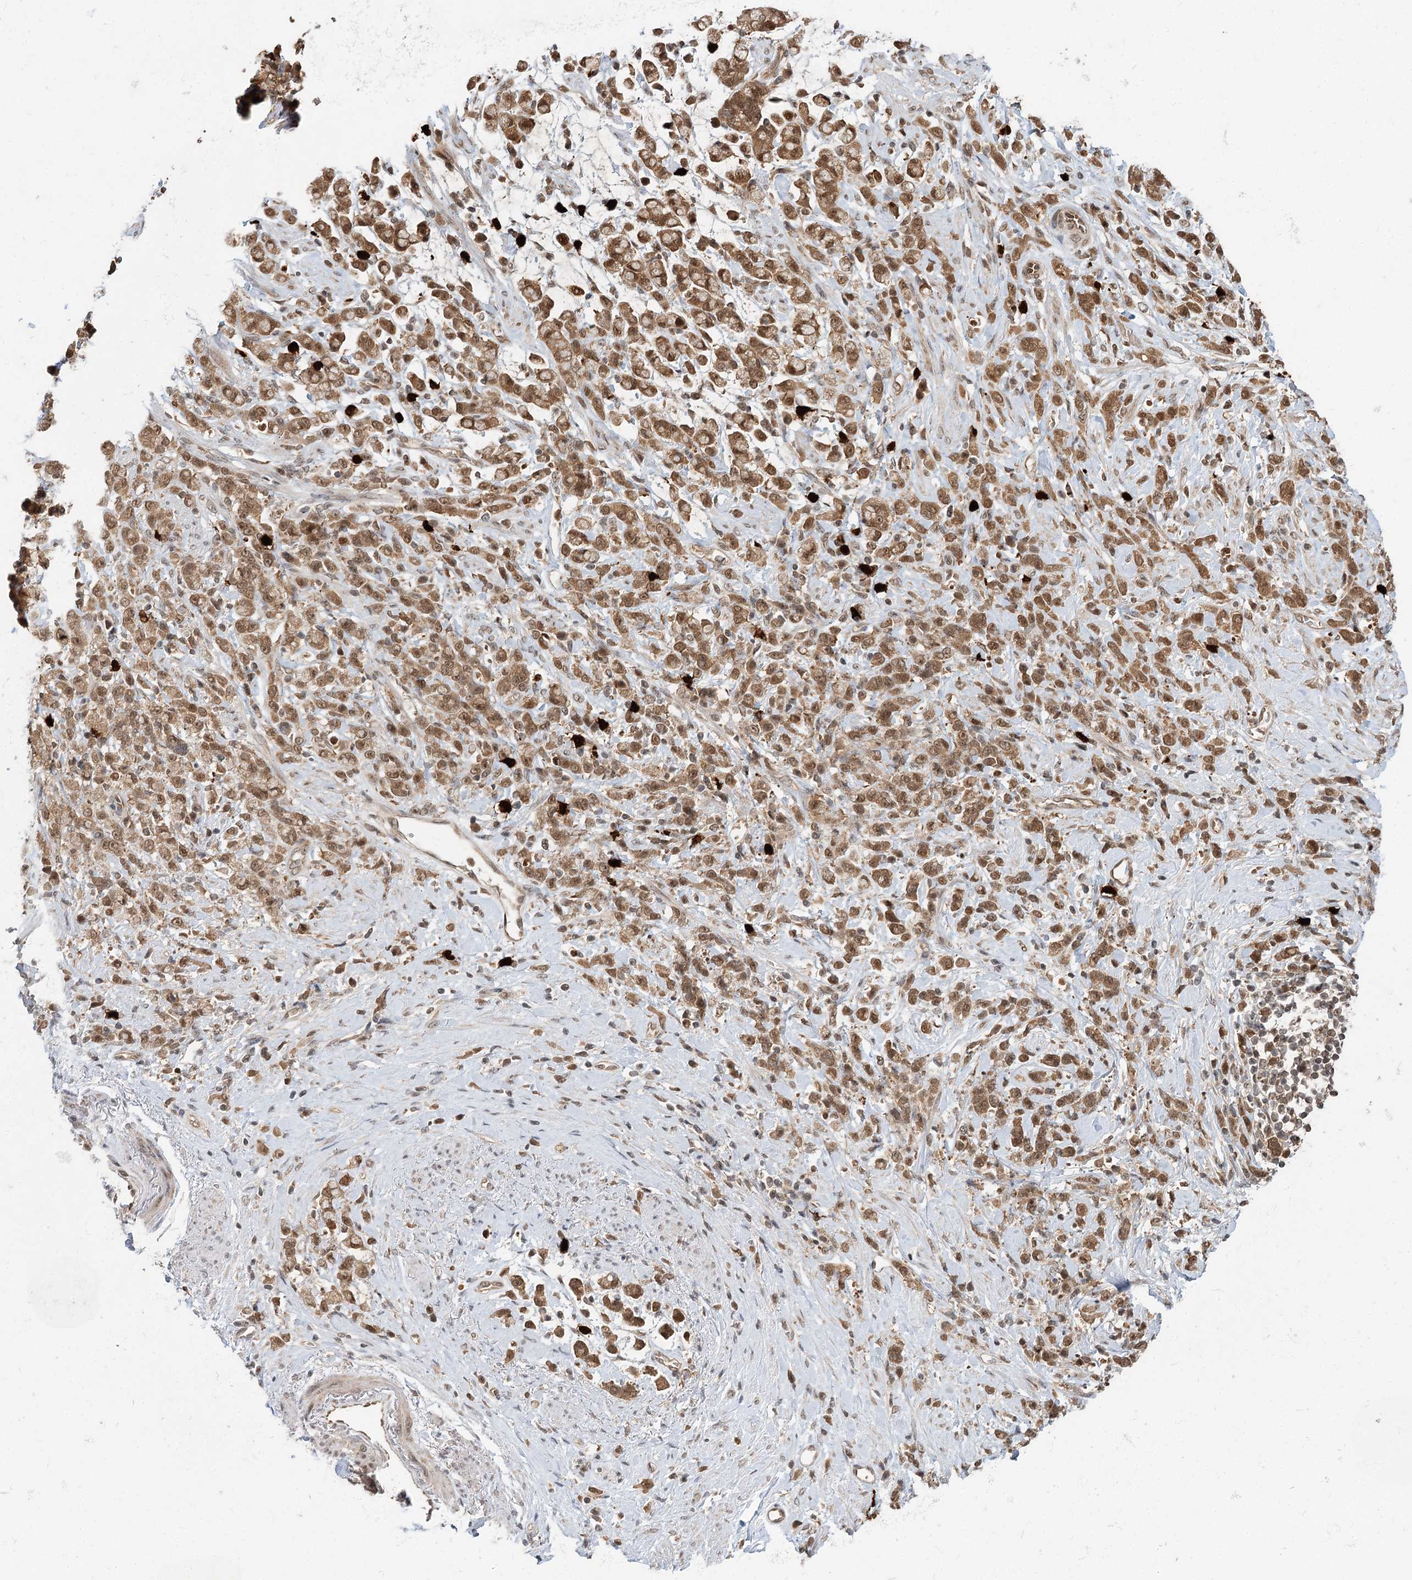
{"staining": {"intensity": "moderate", "quantity": ">75%", "location": "cytoplasmic/membranous,nuclear"}, "tissue": "stomach cancer", "cell_type": "Tumor cells", "image_type": "cancer", "snomed": [{"axis": "morphology", "description": "Adenocarcinoma, NOS"}, {"axis": "topography", "description": "Stomach"}], "caption": "Protein staining of stomach cancer tissue reveals moderate cytoplasmic/membranous and nuclear positivity in about >75% of tumor cells.", "gene": "N6AMT1", "patient": {"sex": "female", "age": 60}}